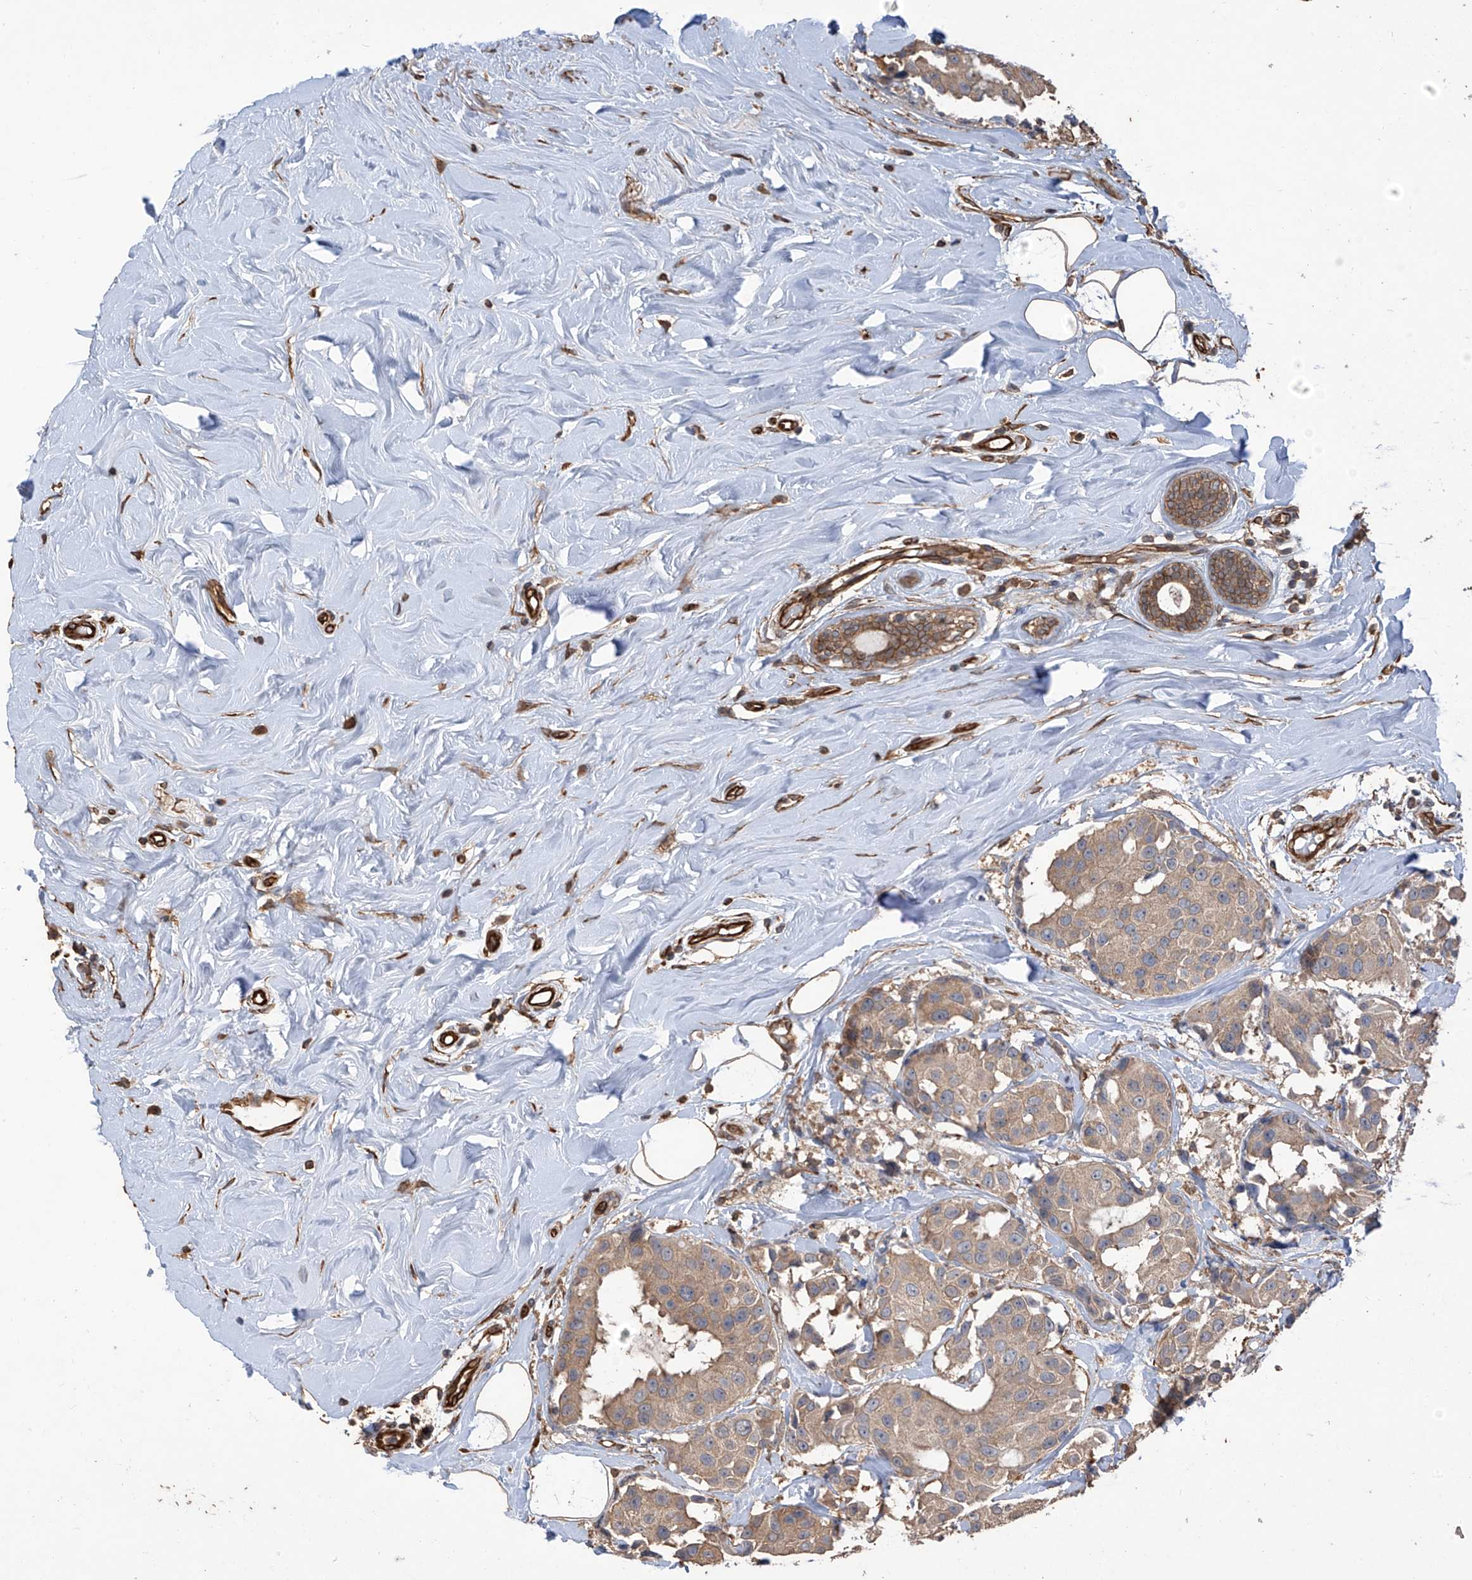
{"staining": {"intensity": "moderate", "quantity": ">75%", "location": "cytoplasmic/membranous"}, "tissue": "breast cancer", "cell_type": "Tumor cells", "image_type": "cancer", "snomed": [{"axis": "morphology", "description": "Normal tissue, NOS"}, {"axis": "morphology", "description": "Duct carcinoma"}, {"axis": "topography", "description": "Breast"}], "caption": "Moderate cytoplasmic/membranous protein staining is identified in approximately >75% of tumor cells in breast intraductal carcinoma.", "gene": "AGBL5", "patient": {"sex": "female", "age": 39}}